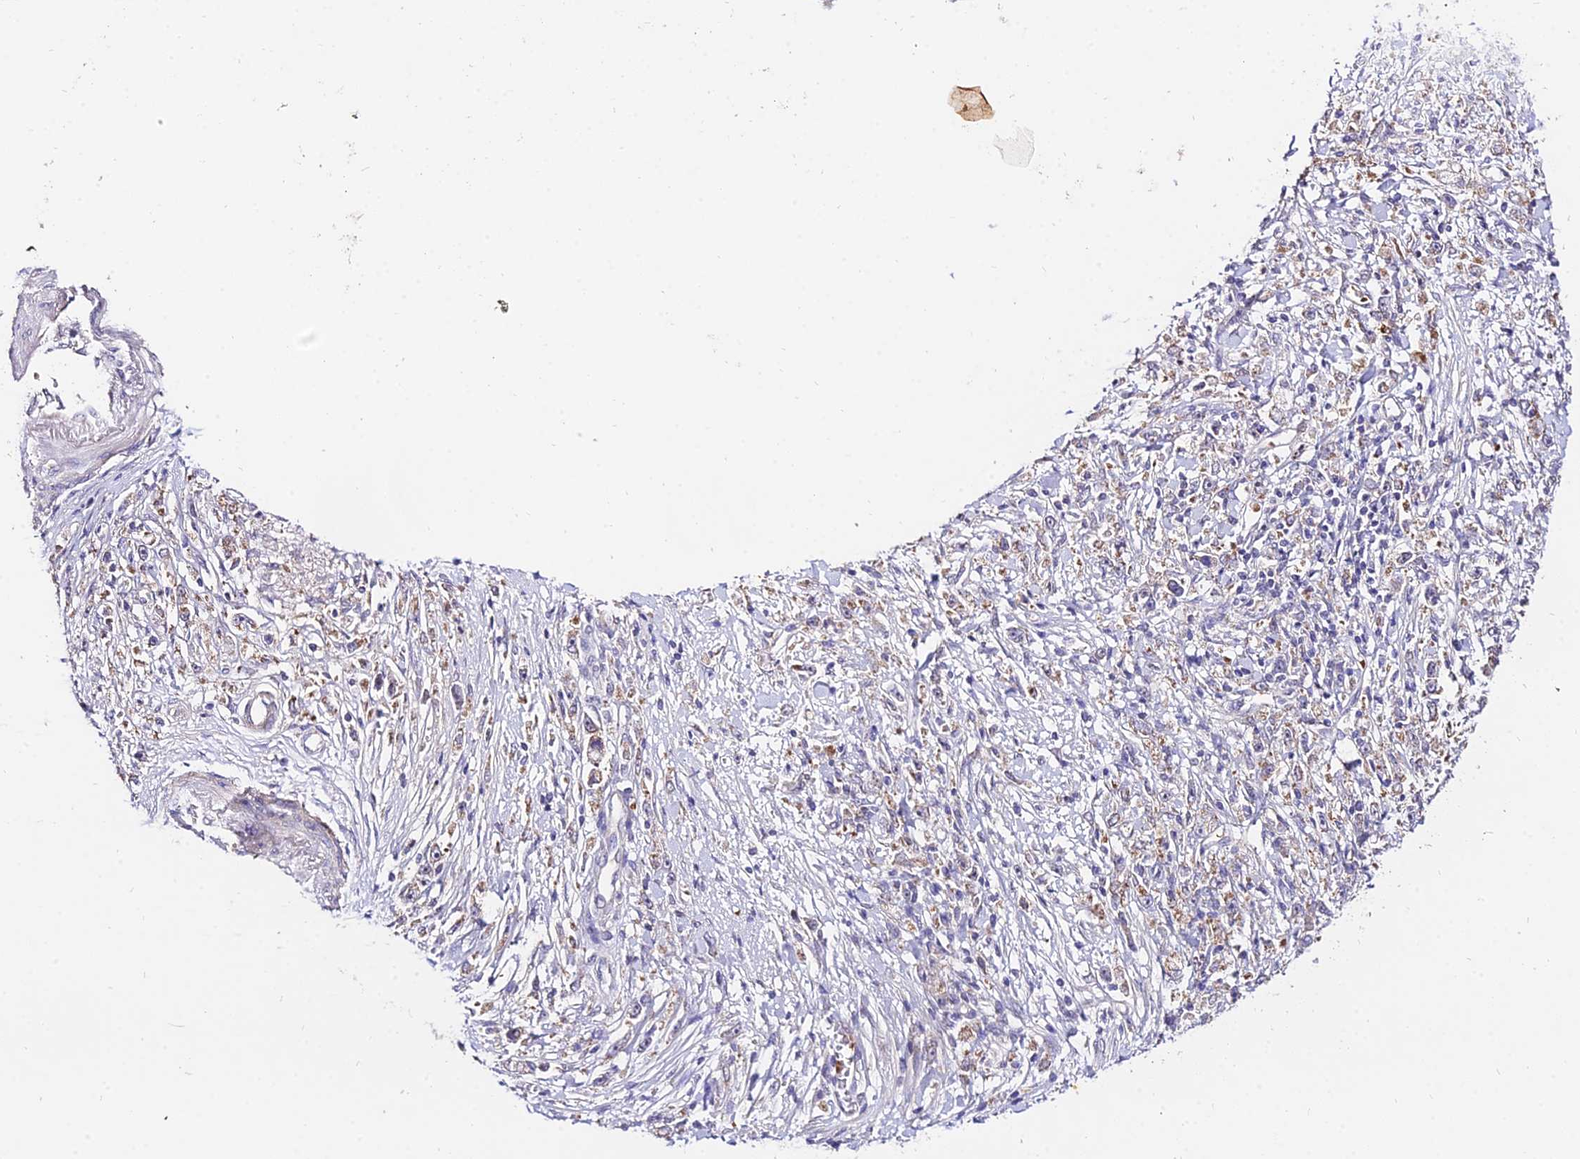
{"staining": {"intensity": "weak", "quantity": "<25%", "location": "cytoplasmic/membranous"}, "tissue": "stomach cancer", "cell_type": "Tumor cells", "image_type": "cancer", "snomed": [{"axis": "morphology", "description": "Adenocarcinoma, NOS"}, {"axis": "topography", "description": "Stomach"}], "caption": "Immunohistochemical staining of stomach adenocarcinoma demonstrates no significant positivity in tumor cells.", "gene": "WDR5B", "patient": {"sex": "female", "age": 59}}